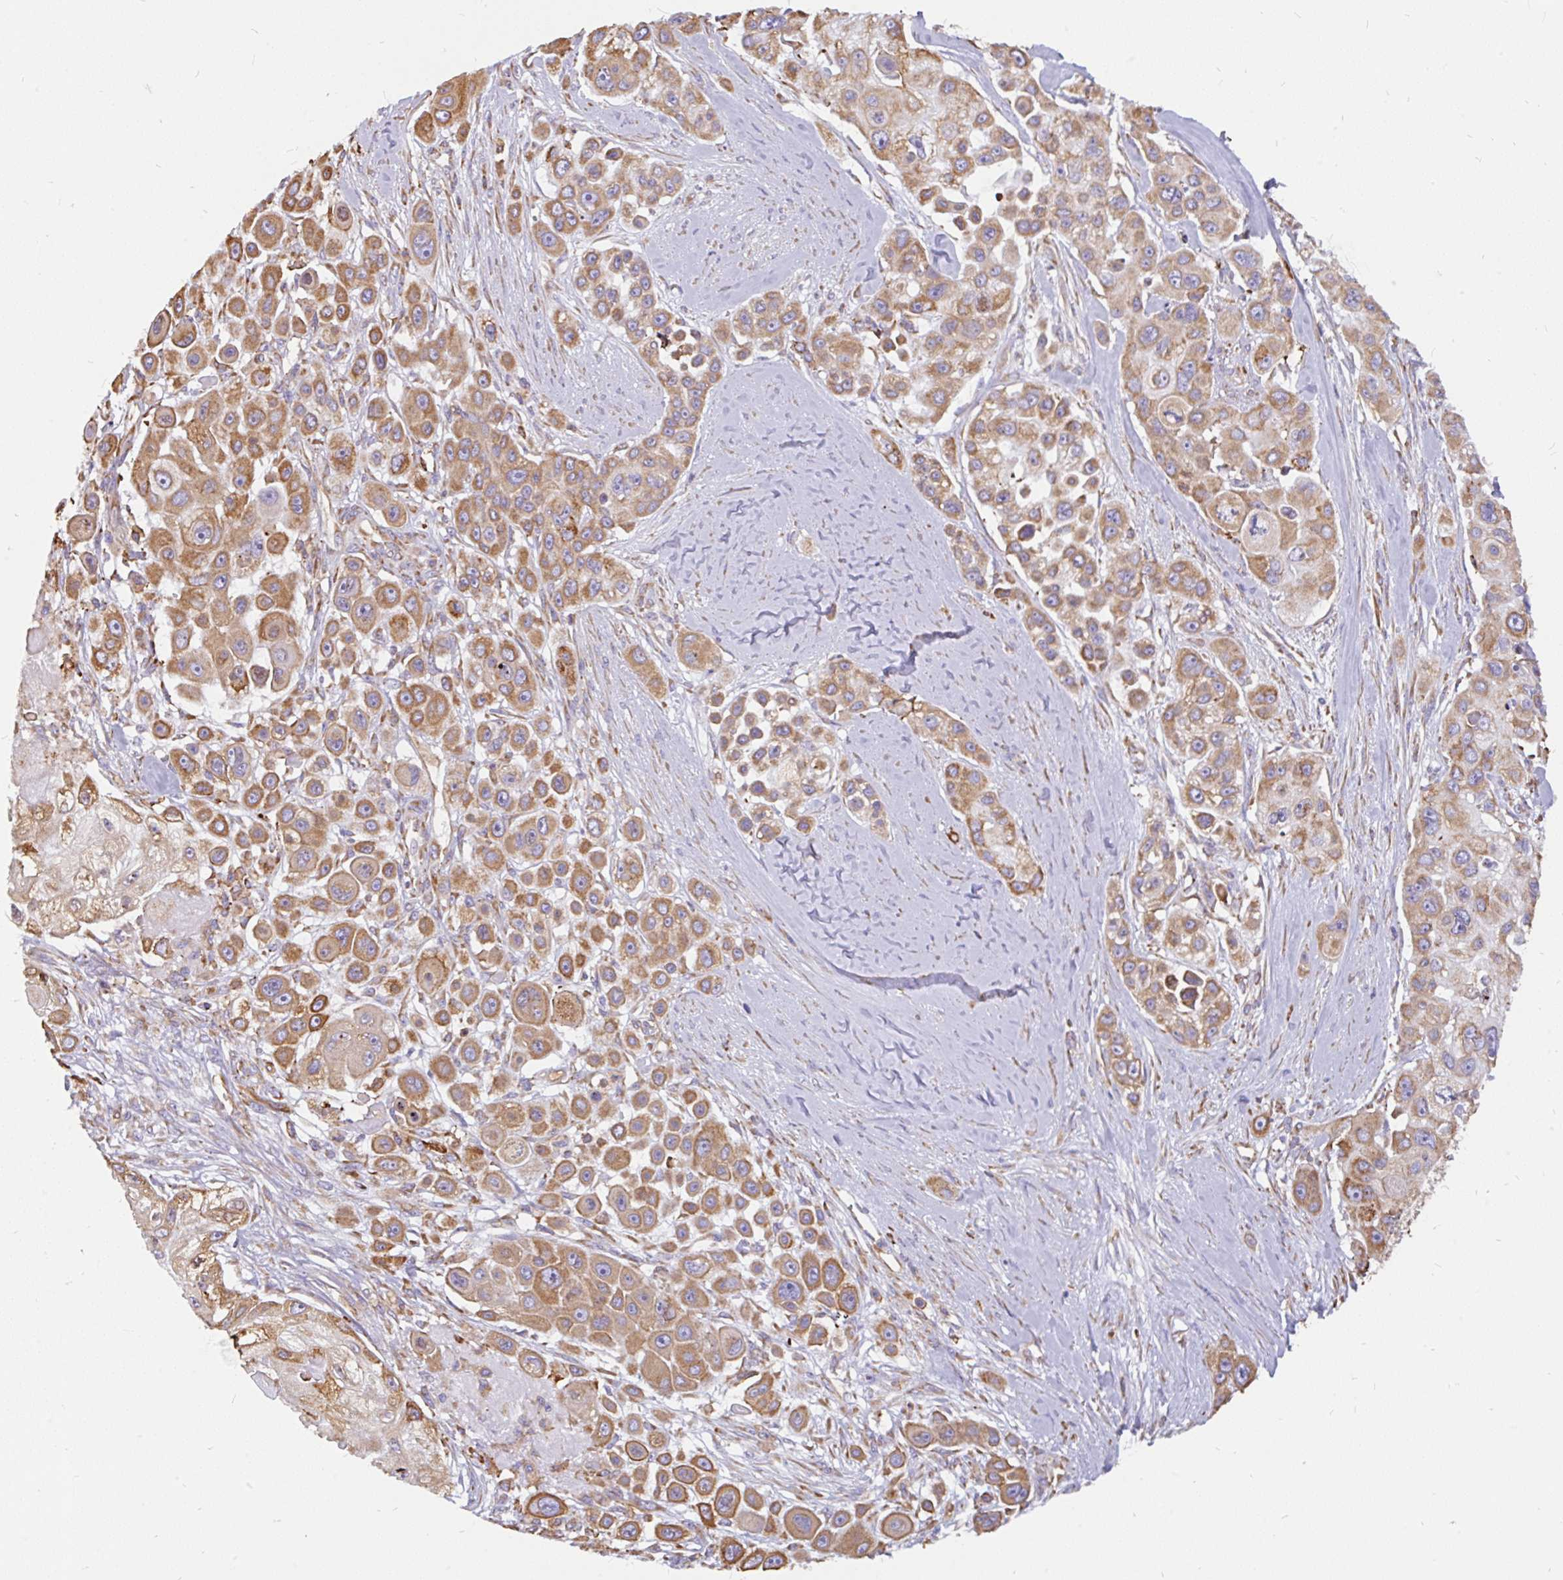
{"staining": {"intensity": "moderate", "quantity": ">75%", "location": "cytoplasmic/membranous"}, "tissue": "skin cancer", "cell_type": "Tumor cells", "image_type": "cancer", "snomed": [{"axis": "morphology", "description": "Squamous cell carcinoma, NOS"}, {"axis": "topography", "description": "Skin"}], "caption": "High-magnification brightfield microscopy of skin cancer stained with DAB (brown) and counterstained with hematoxylin (blue). tumor cells exhibit moderate cytoplasmic/membranous positivity is identified in about>75% of cells.", "gene": "EML5", "patient": {"sex": "male", "age": 67}}